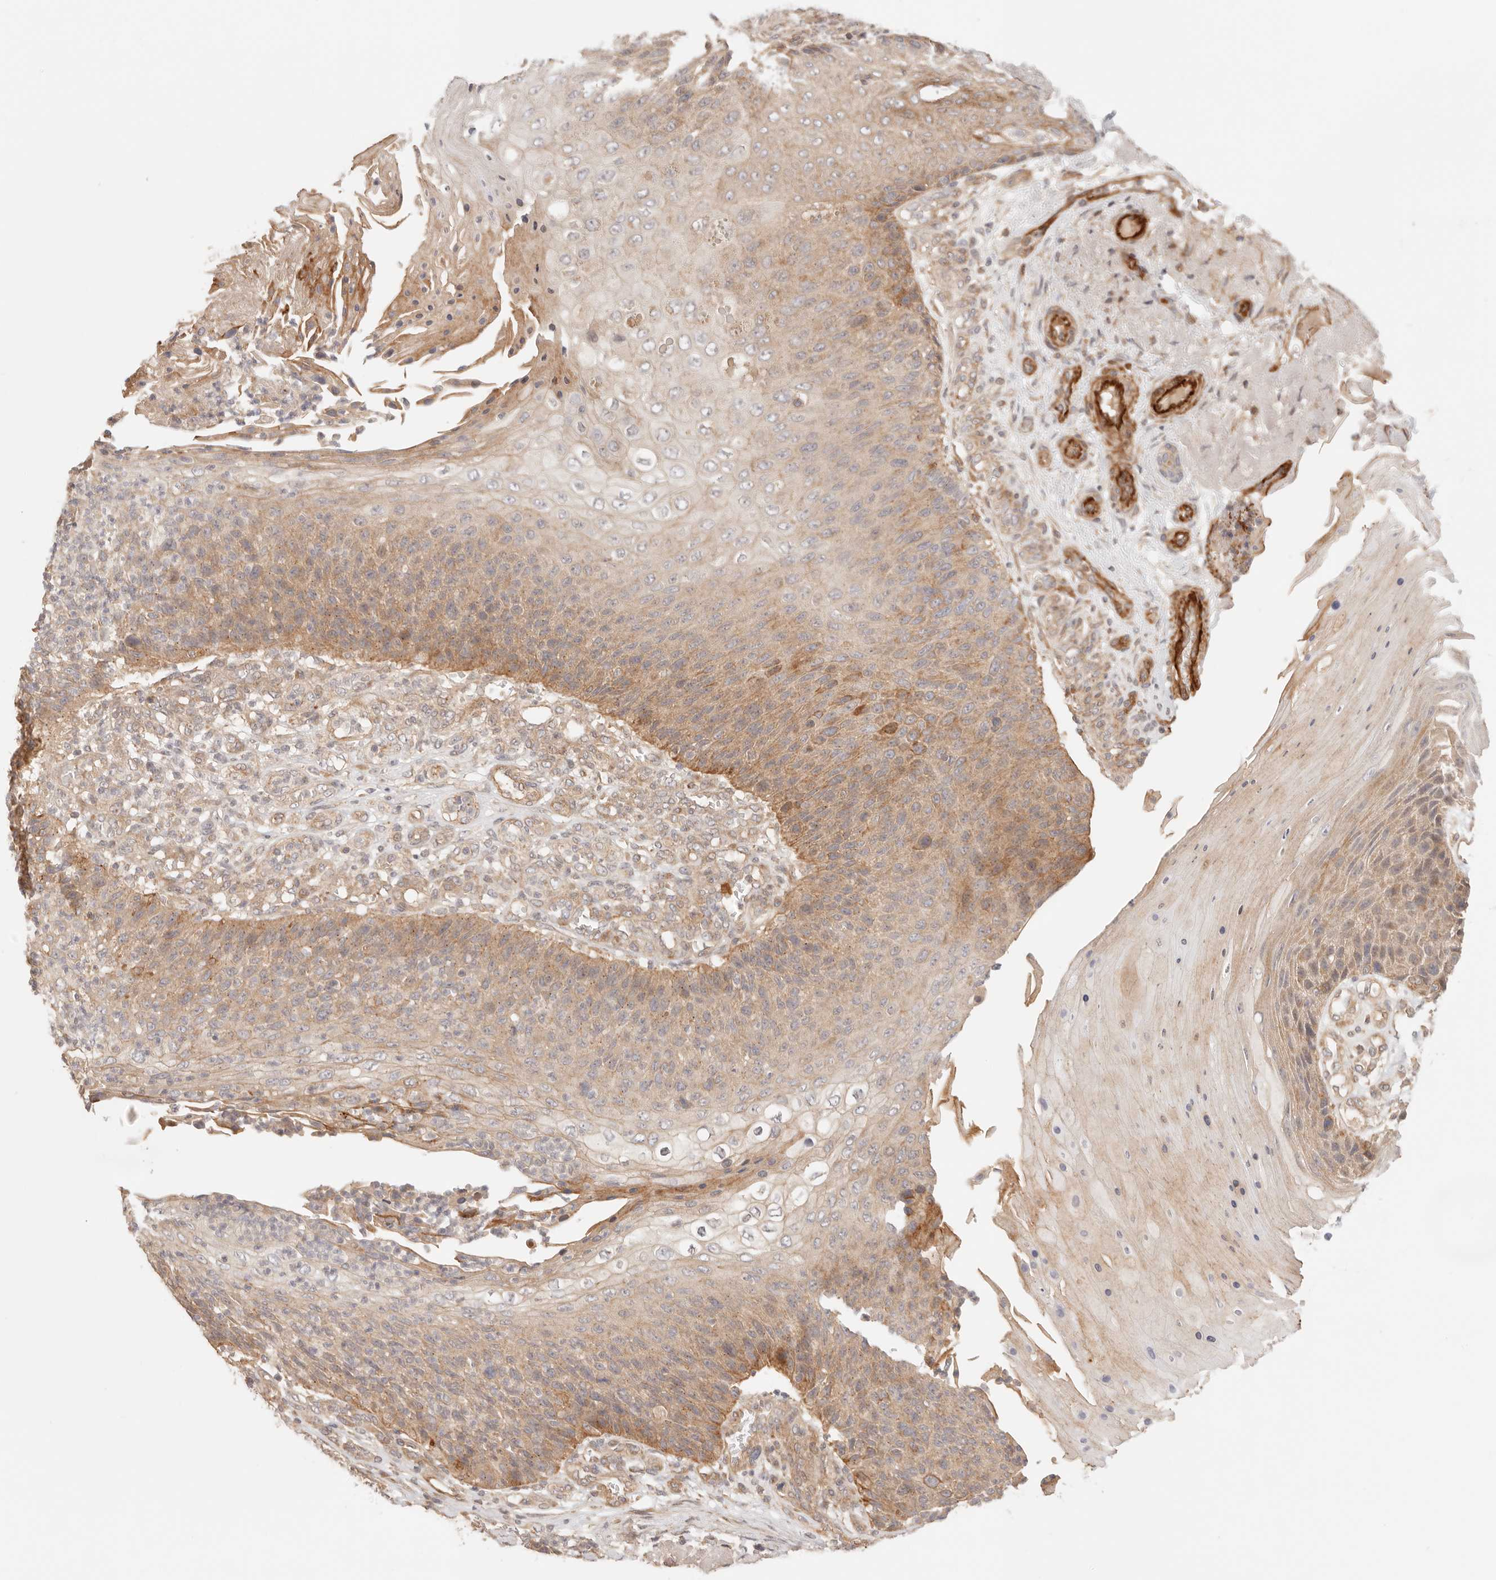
{"staining": {"intensity": "moderate", "quantity": ">75%", "location": "cytoplasmic/membranous"}, "tissue": "skin cancer", "cell_type": "Tumor cells", "image_type": "cancer", "snomed": [{"axis": "morphology", "description": "Squamous cell carcinoma, NOS"}, {"axis": "topography", "description": "Skin"}], "caption": "Skin squamous cell carcinoma stained for a protein exhibits moderate cytoplasmic/membranous positivity in tumor cells. The protein of interest is shown in brown color, while the nuclei are stained blue.", "gene": "IL1R2", "patient": {"sex": "female", "age": 88}}